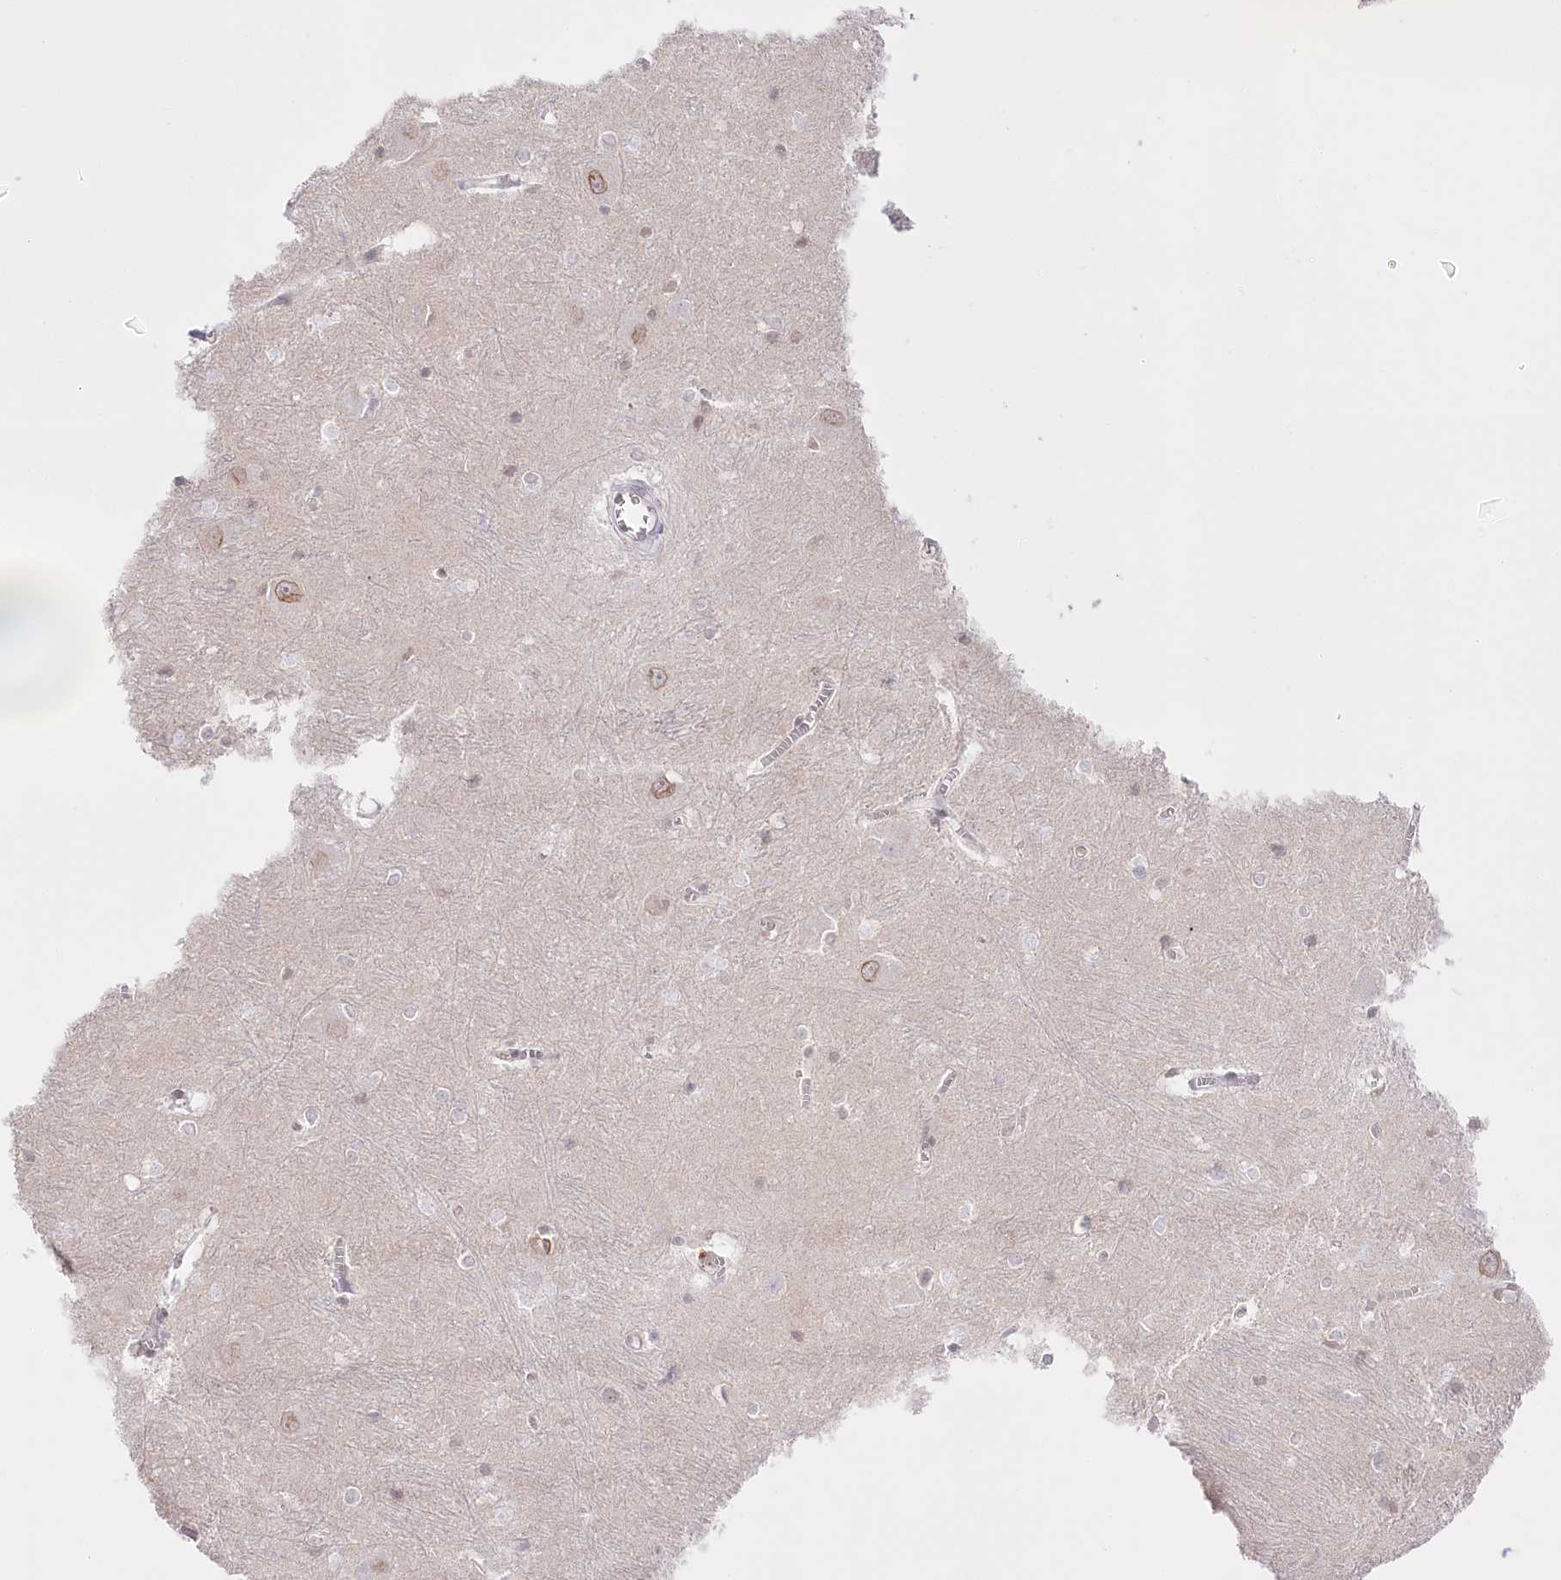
{"staining": {"intensity": "negative", "quantity": "none", "location": "none"}, "tissue": "caudate", "cell_type": "Glial cells", "image_type": "normal", "snomed": [{"axis": "morphology", "description": "Normal tissue, NOS"}, {"axis": "topography", "description": "Lateral ventricle wall"}], "caption": "Caudate stained for a protein using immunohistochemistry (IHC) shows no positivity glial cells.", "gene": "SLC39A10", "patient": {"sex": "male", "age": 37}}